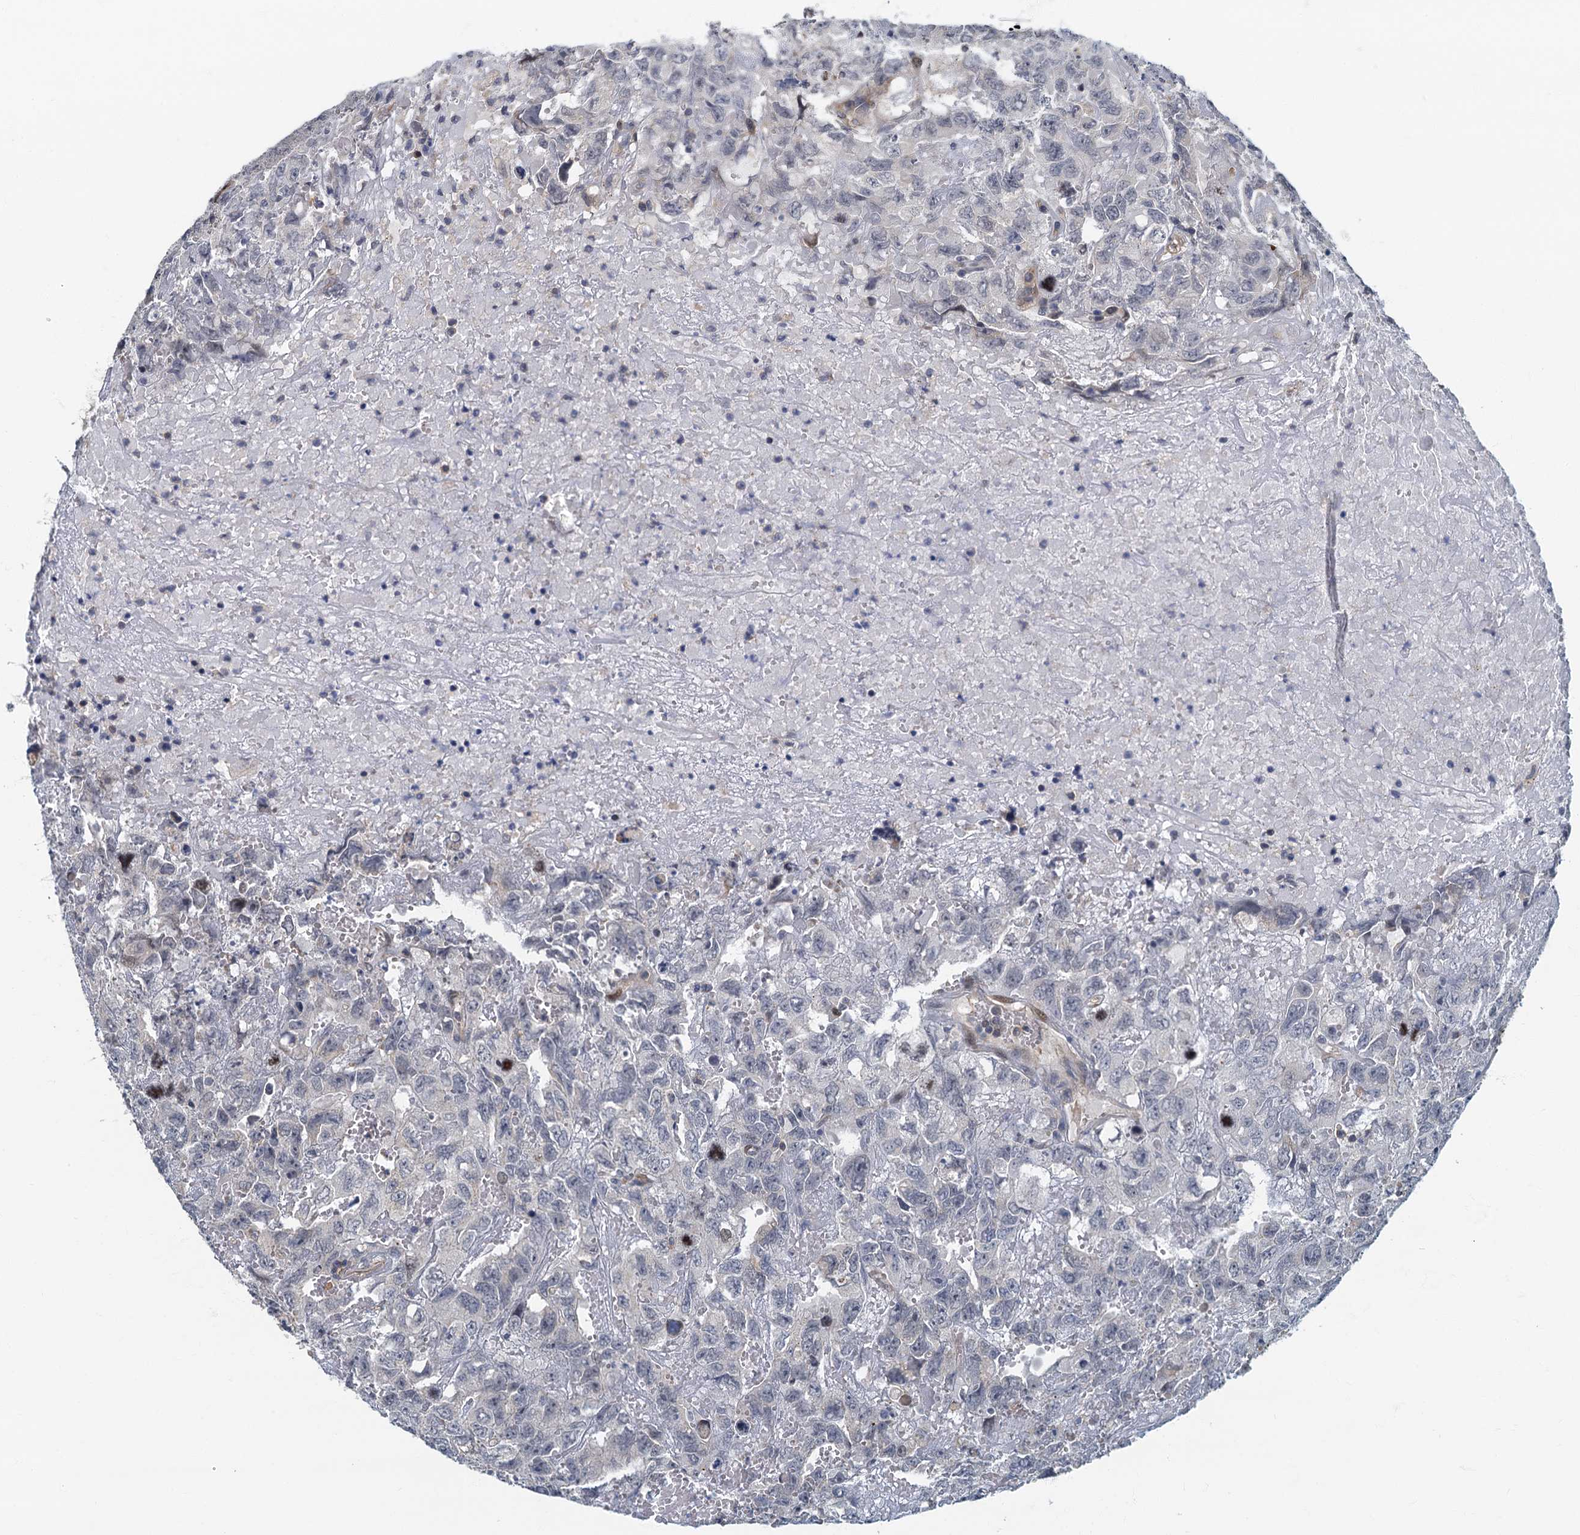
{"staining": {"intensity": "negative", "quantity": "none", "location": "none"}, "tissue": "testis cancer", "cell_type": "Tumor cells", "image_type": "cancer", "snomed": [{"axis": "morphology", "description": "Carcinoma, Embryonal, NOS"}, {"axis": "topography", "description": "Testis"}], "caption": "Immunohistochemical staining of human testis cancer reveals no significant expression in tumor cells. (DAB immunohistochemistry (IHC), high magnification).", "gene": "CKAP2L", "patient": {"sex": "male", "age": 45}}